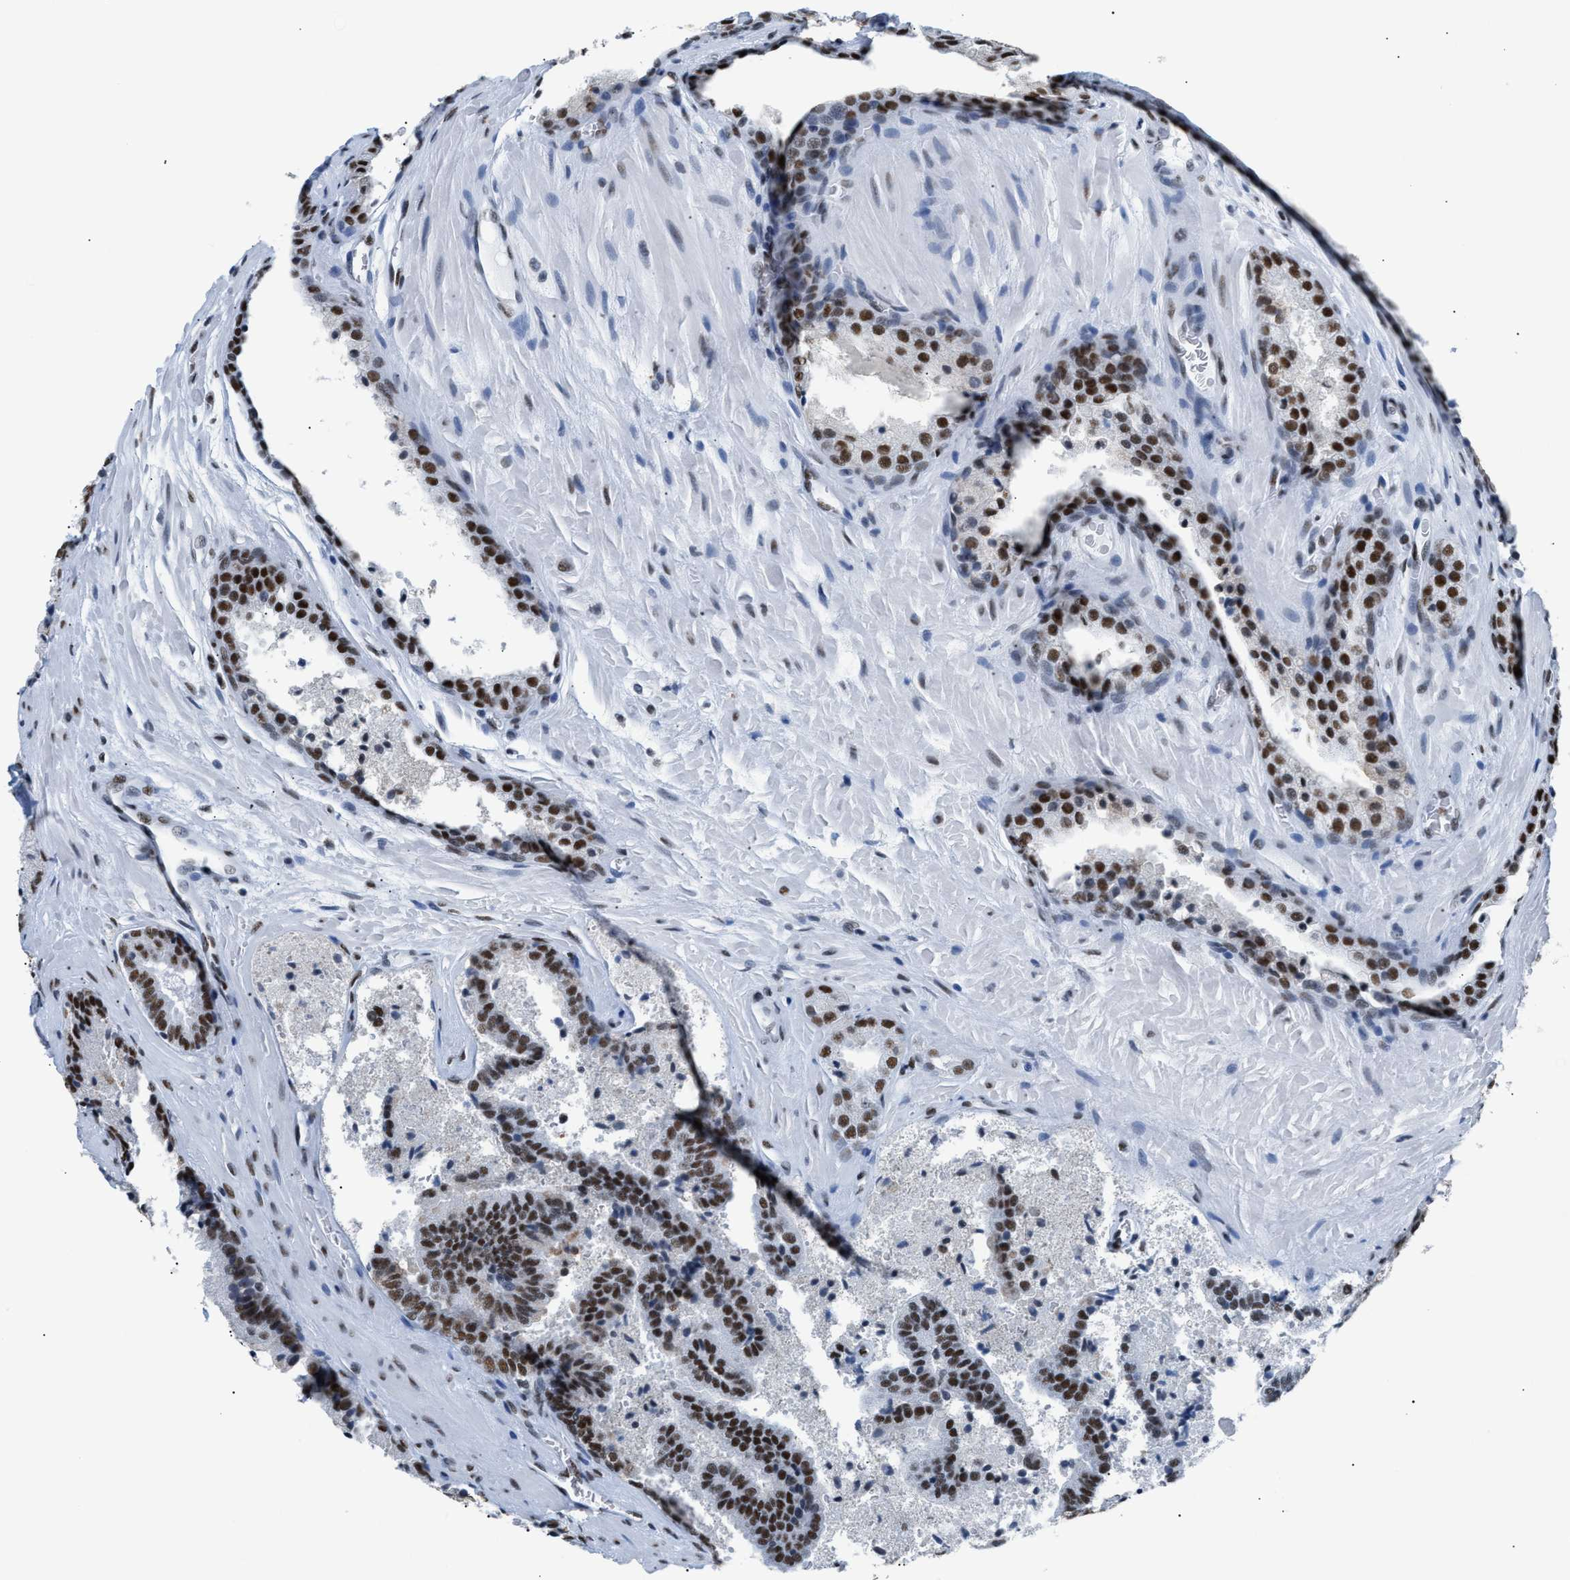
{"staining": {"intensity": "strong", "quantity": "25%-75%", "location": "nuclear"}, "tissue": "prostate cancer", "cell_type": "Tumor cells", "image_type": "cancer", "snomed": [{"axis": "morphology", "description": "Adenocarcinoma, High grade"}, {"axis": "topography", "description": "Prostate"}], "caption": "Human high-grade adenocarcinoma (prostate) stained with a brown dye shows strong nuclear positive staining in approximately 25%-75% of tumor cells.", "gene": "CCAR2", "patient": {"sex": "male", "age": 65}}